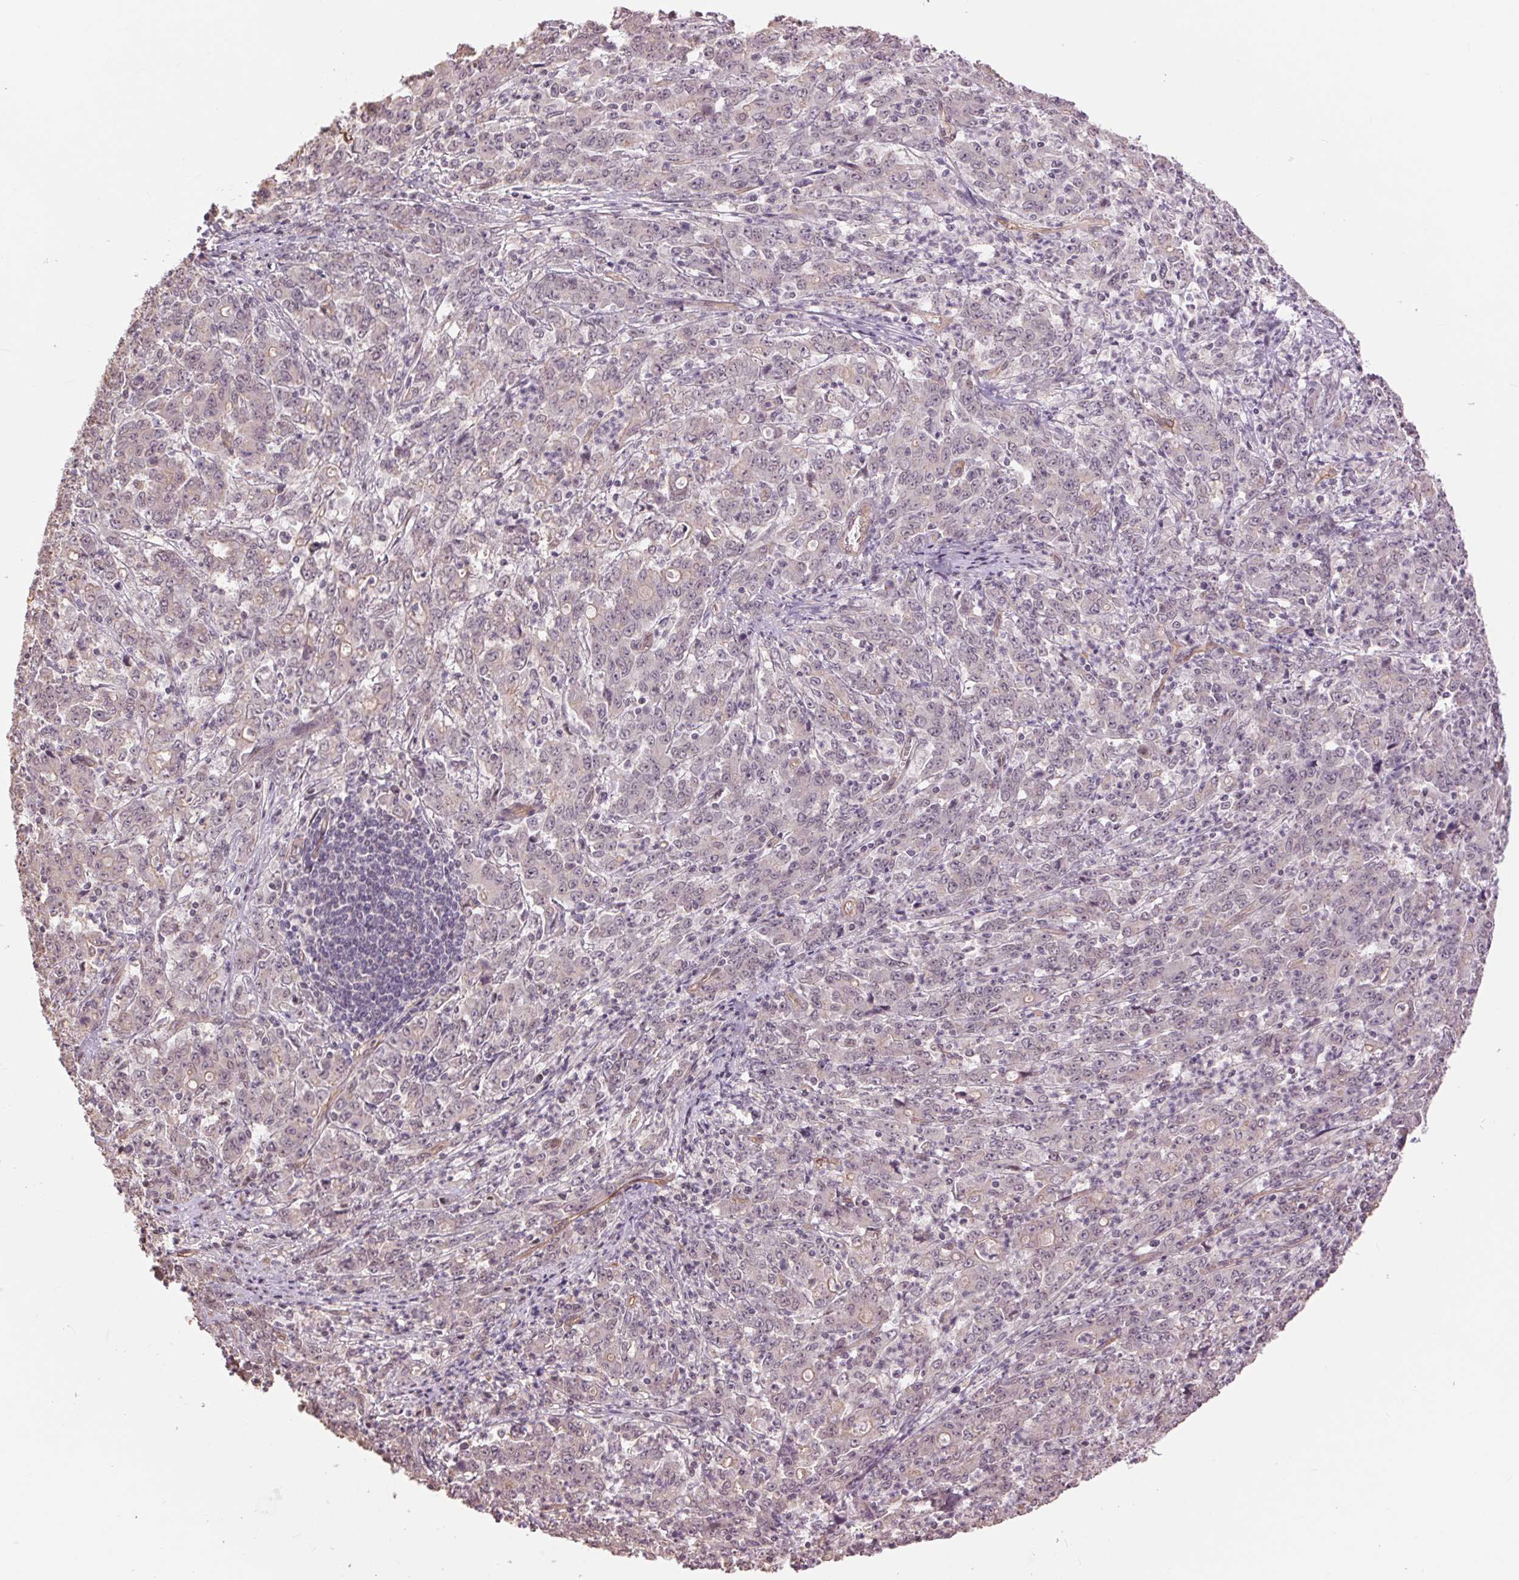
{"staining": {"intensity": "negative", "quantity": "none", "location": "none"}, "tissue": "stomach cancer", "cell_type": "Tumor cells", "image_type": "cancer", "snomed": [{"axis": "morphology", "description": "Adenocarcinoma, NOS"}, {"axis": "topography", "description": "Stomach, lower"}], "caption": "This is an IHC image of stomach cancer. There is no positivity in tumor cells.", "gene": "PALM", "patient": {"sex": "female", "age": 71}}